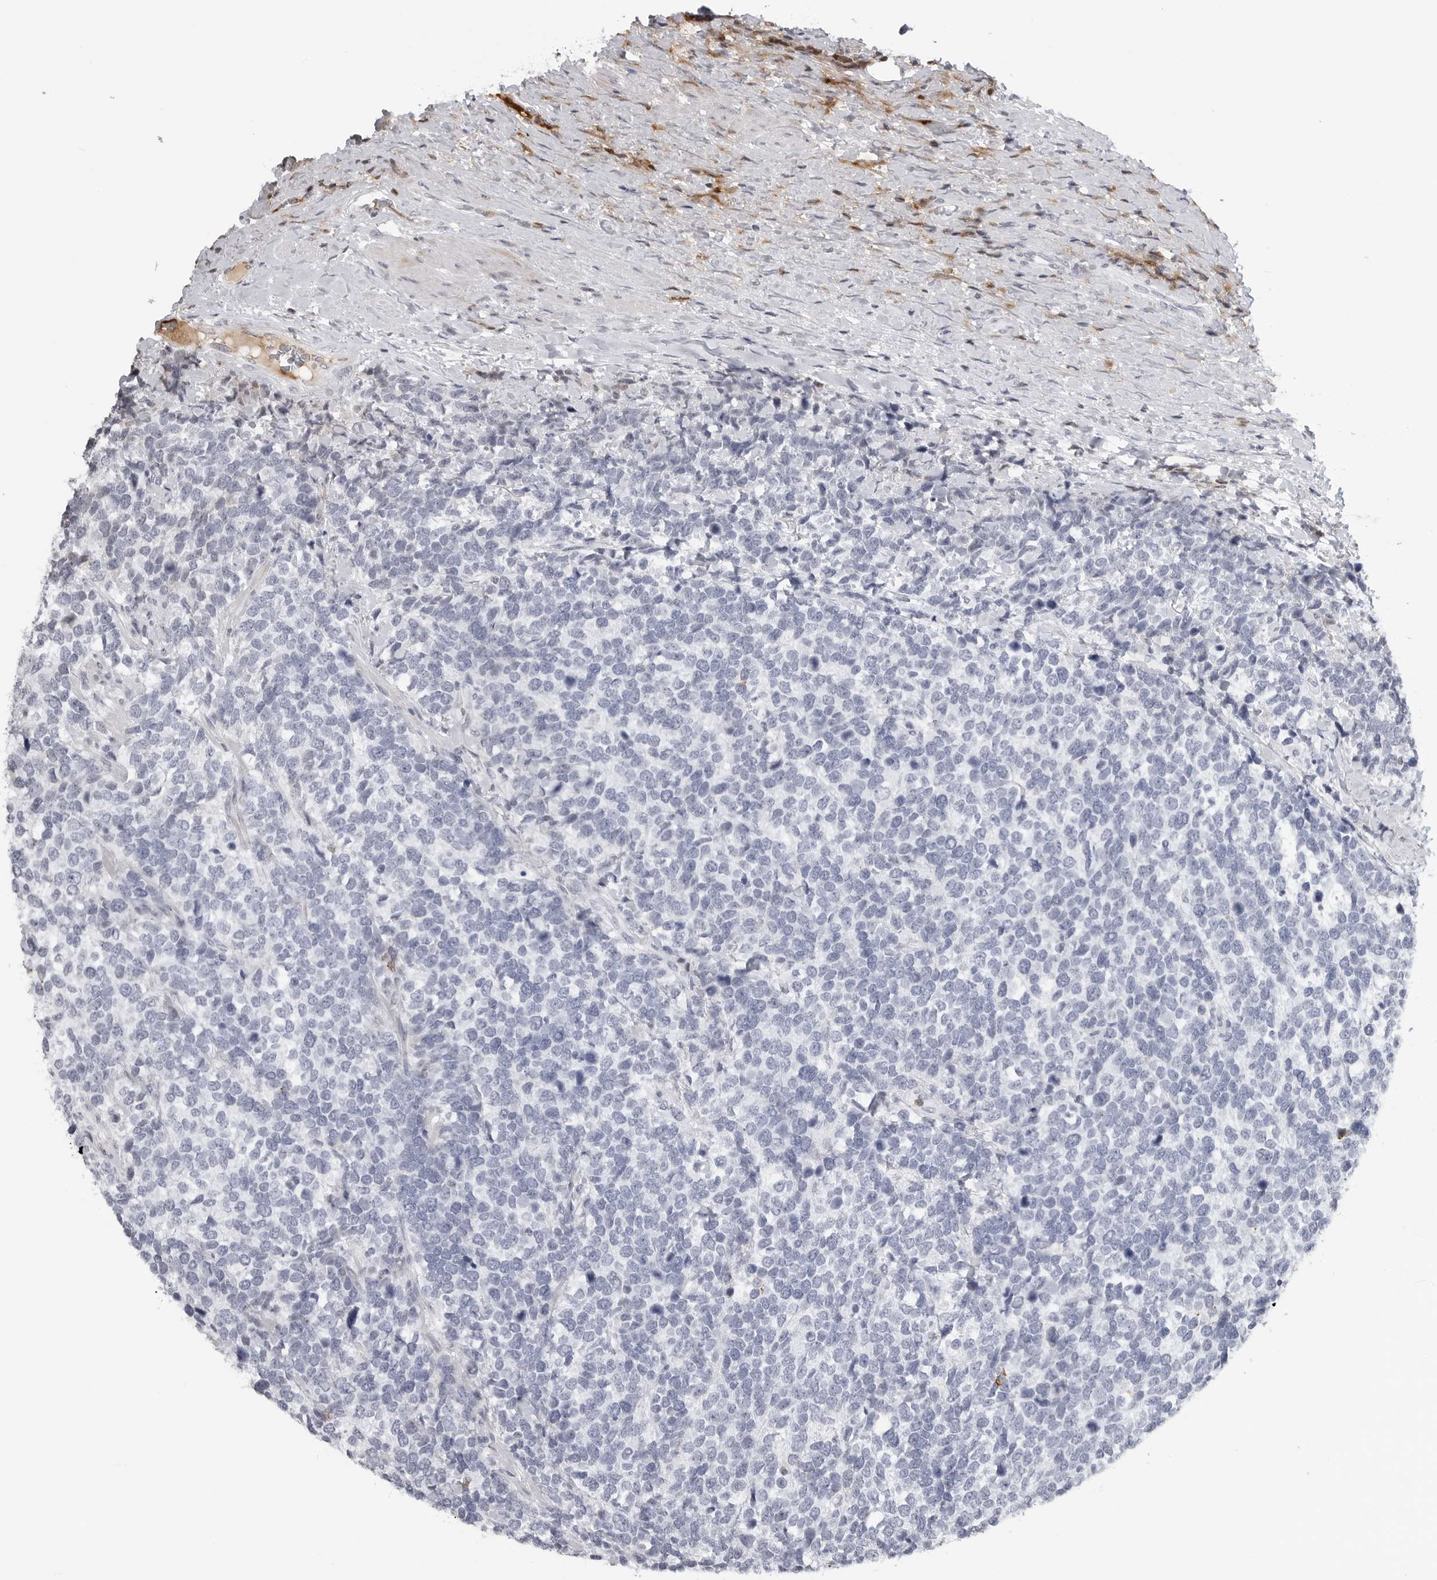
{"staining": {"intensity": "negative", "quantity": "none", "location": "none"}, "tissue": "urothelial cancer", "cell_type": "Tumor cells", "image_type": "cancer", "snomed": [{"axis": "morphology", "description": "Urothelial carcinoma, High grade"}, {"axis": "topography", "description": "Urinary bladder"}], "caption": "High power microscopy photomicrograph of an immunohistochemistry micrograph of urothelial cancer, revealing no significant expression in tumor cells.", "gene": "CXCR5", "patient": {"sex": "female", "age": 82}}